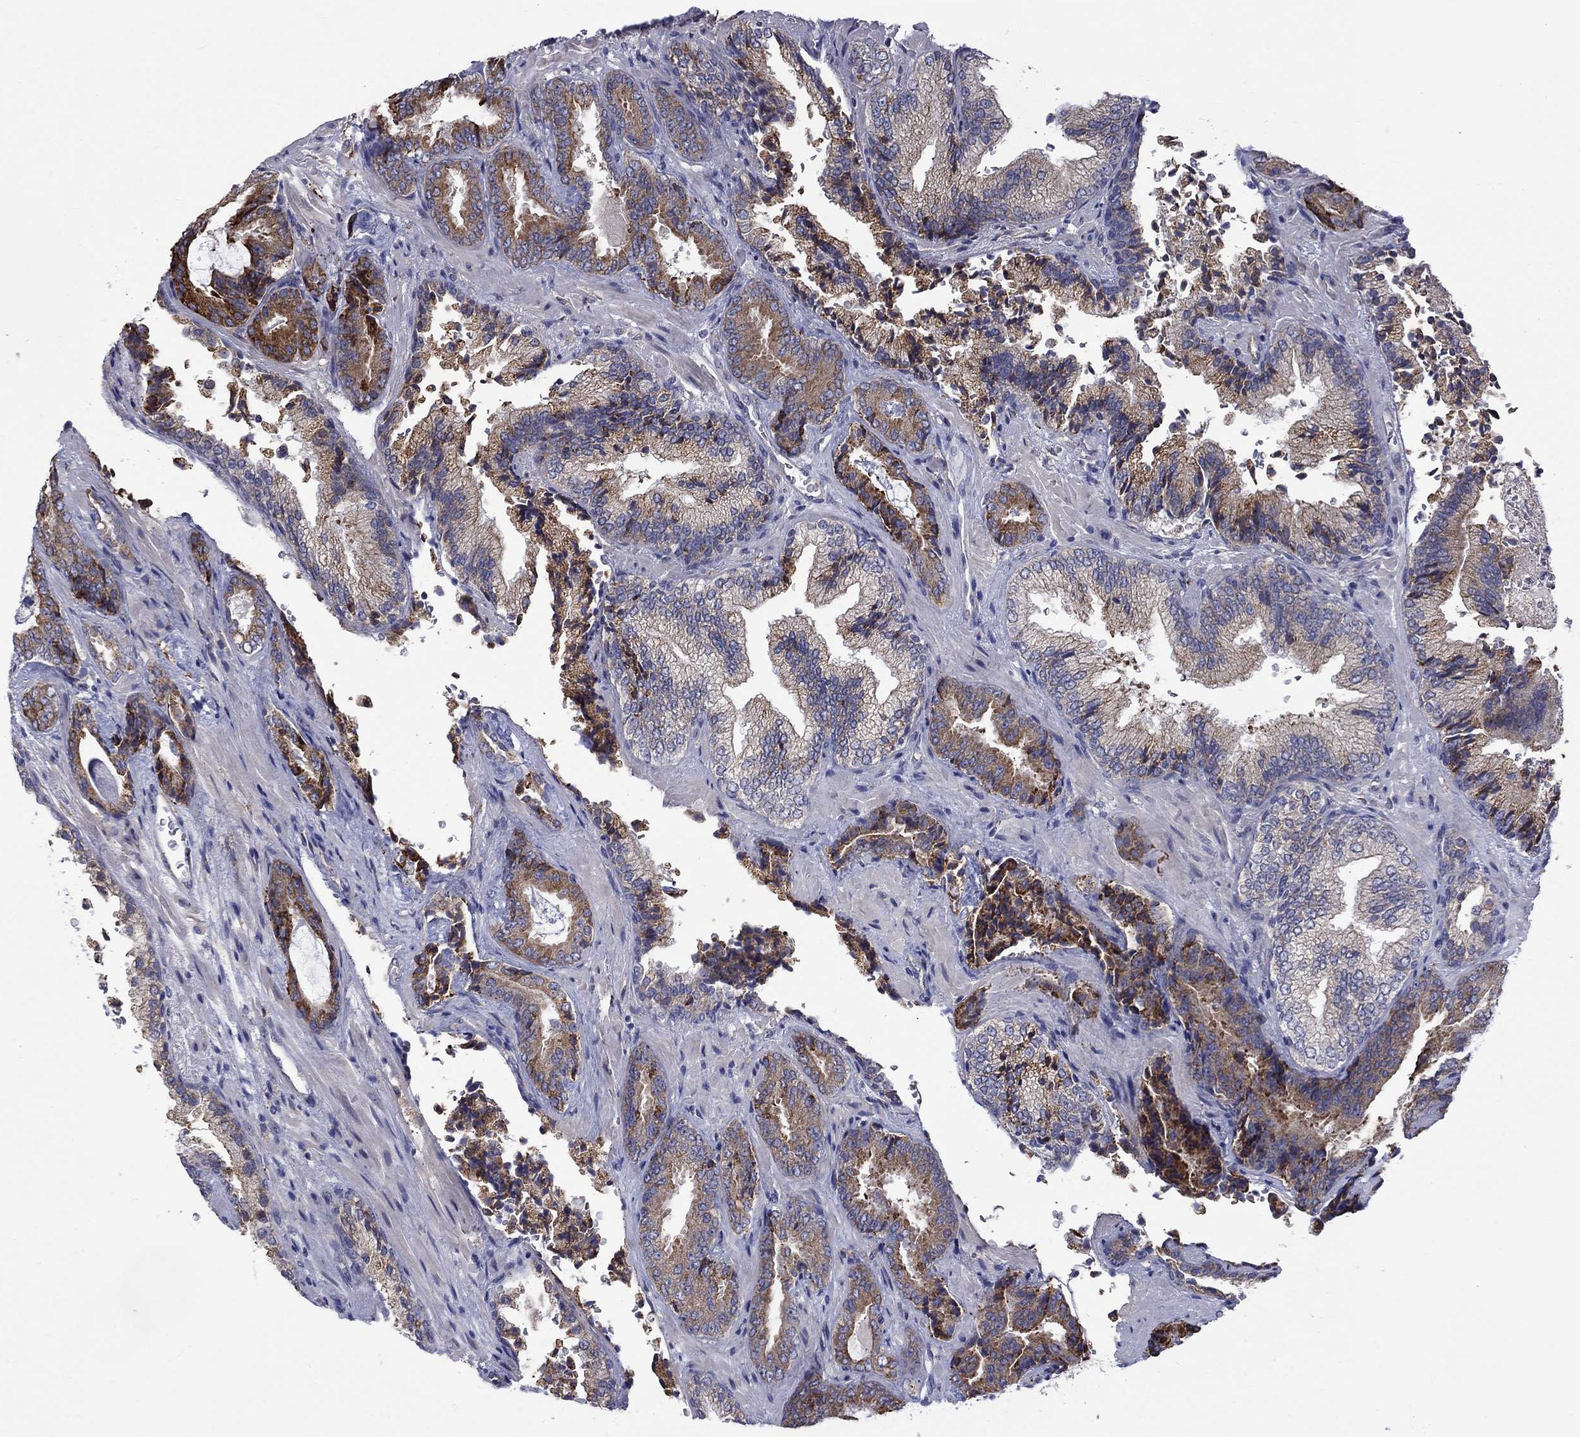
{"staining": {"intensity": "moderate", "quantity": "25%-75%", "location": "cytoplasmic/membranous"}, "tissue": "prostate cancer", "cell_type": "Tumor cells", "image_type": "cancer", "snomed": [{"axis": "morphology", "description": "Adenocarcinoma, Low grade"}, {"axis": "topography", "description": "Prostate"}], "caption": "Protein expression analysis of human adenocarcinoma (low-grade) (prostate) reveals moderate cytoplasmic/membranous staining in approximately 25%-75% of tumor cells.", "gene": "ASNS", "patient": {"sex": "male", "age": 68}}